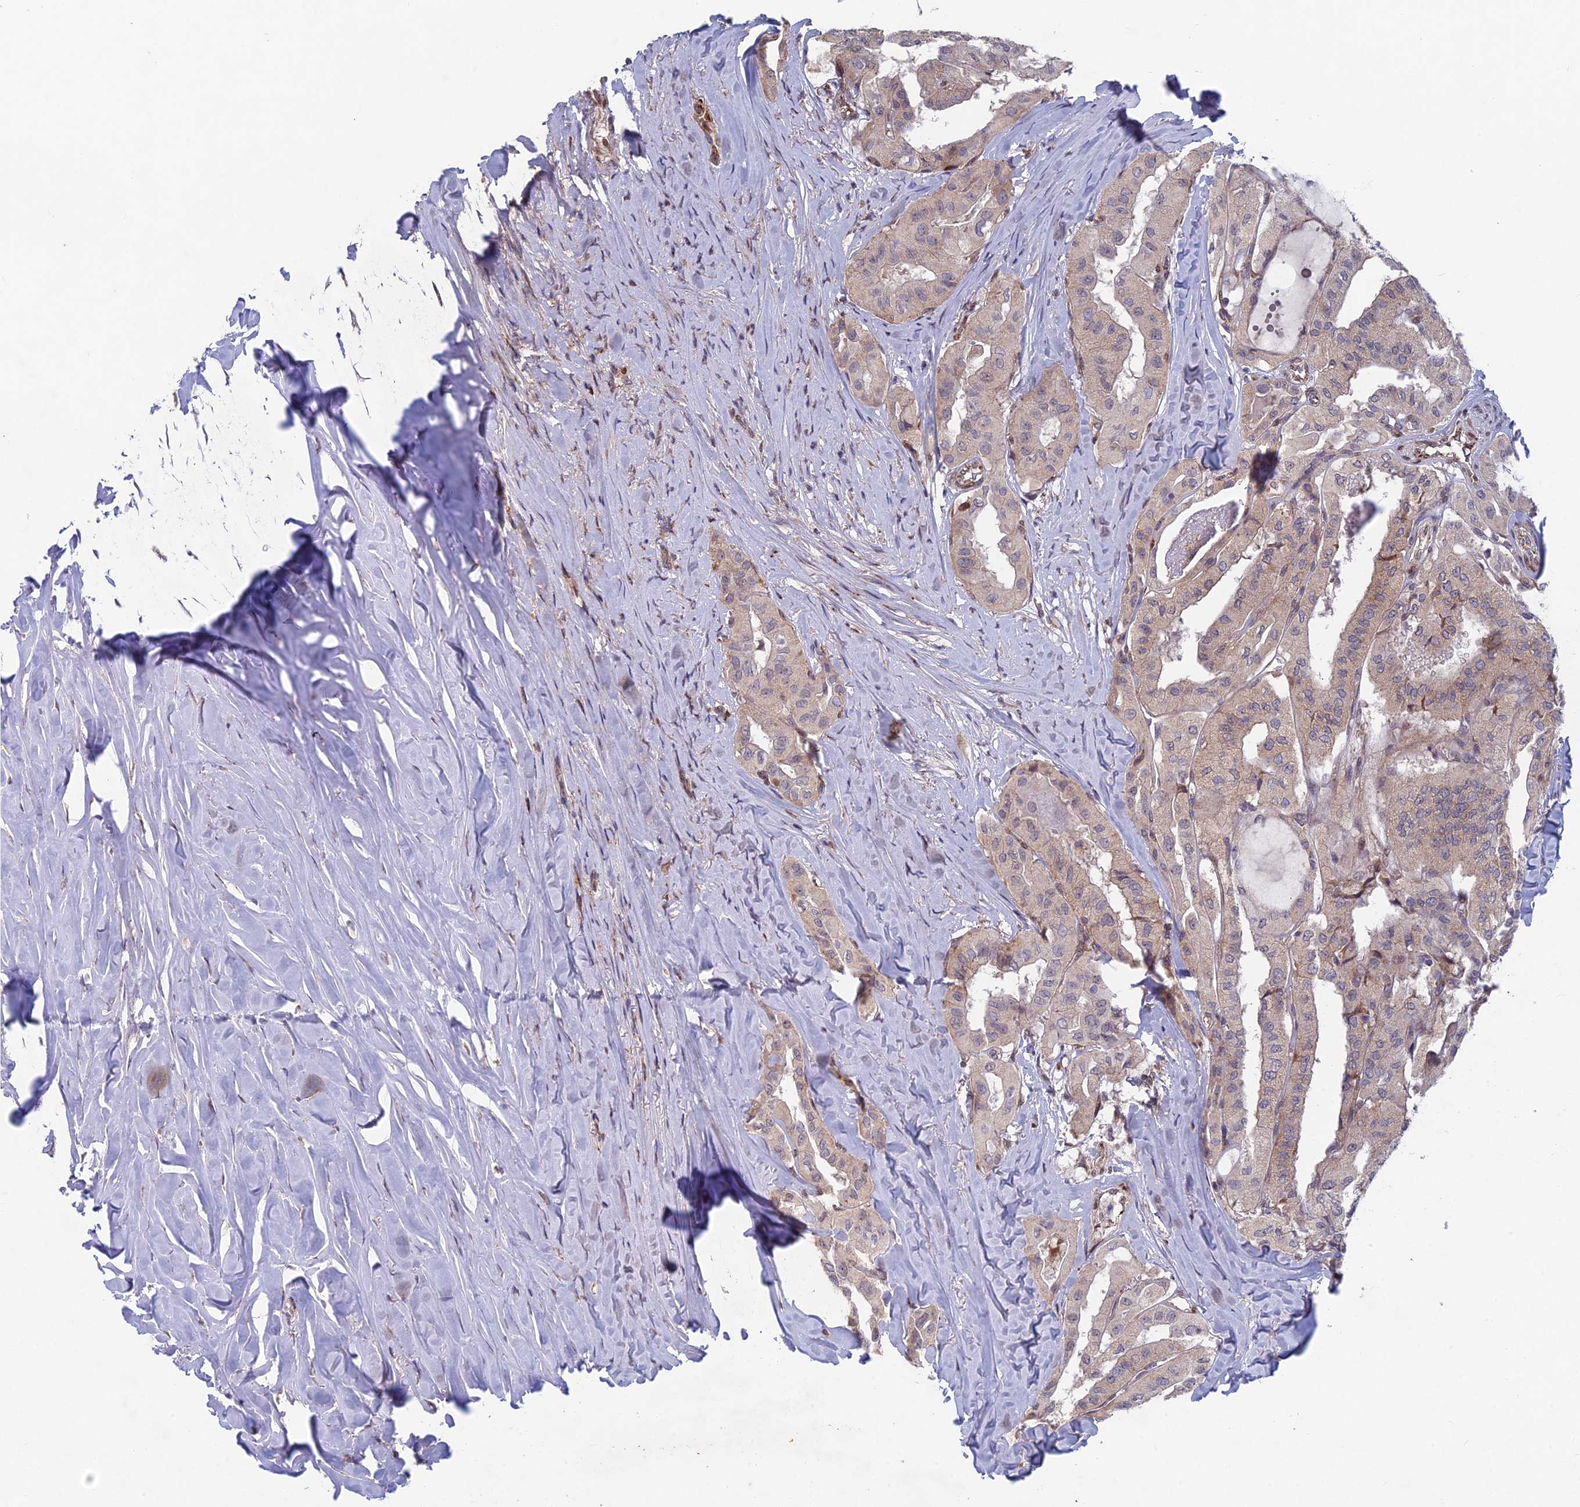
{"staining": {"intensity": "weak", "quantity": "<25%", "location": "cytoplasmic/membranous"}, "tissue": "thyroid cancer", "cell_type": "Tumor cells", "image_type": "cancer", "snomed": [{"axis": "morphology", "description": "Papillary adenocarcinoma, NOS"}, {"axis": "topography", "description": "Thyroid gland"}], "caption": "High magnification brightfield microscopy of papillary adenocarcinoma (thyroid) stained with DAB (brown) and counterstained with hematoxylin (blue): tumor cells show no significant expression.", "gene": "FOXS1", "patient": {"sex": "female", "age": 59}}